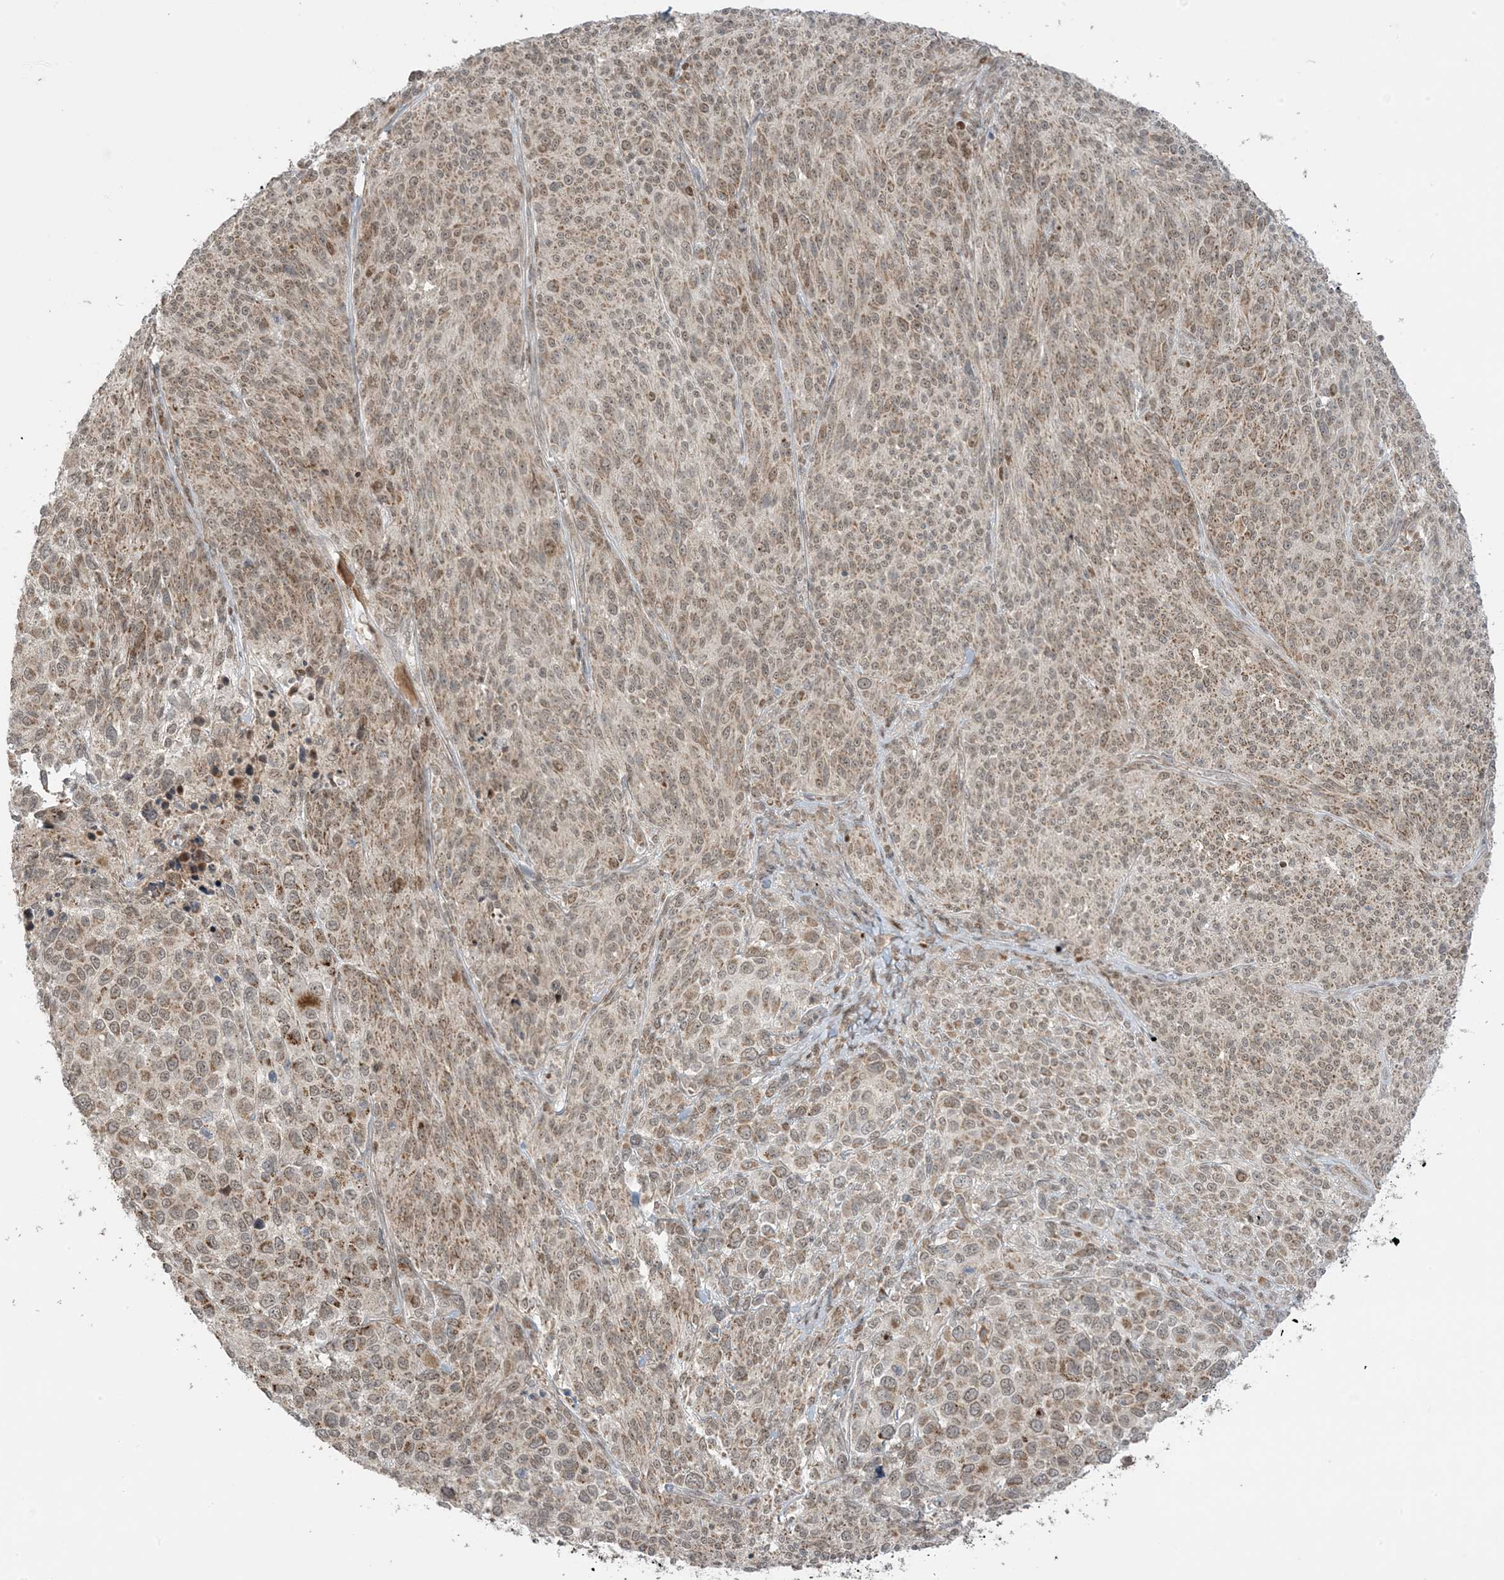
{"staining": {"intensity": "moderate", "quantity": ">75%", "location": "cytoplasmic/membranous"}, "tissue": "melanoma", "cell_type": "Tumor cells", "image_type": "cancer", "snomed": [{"axis": "morphology", "description": "Malignant melanoma, NOS"}, {"axis": "topography", "description": "Skin of trunk"}], "caption": "Tumor cells show moderate cytoplasmic/membranous positivity in approximately >75% of cells in malignant melanoma. The staining was performed using DAB to visualize the protein expression in brown, while the nuclei were stained in blue with hematoxylin (Magnification: 20x).", "gene": "PHLDB2", "patient": {"sex": "male", "age": 71}}